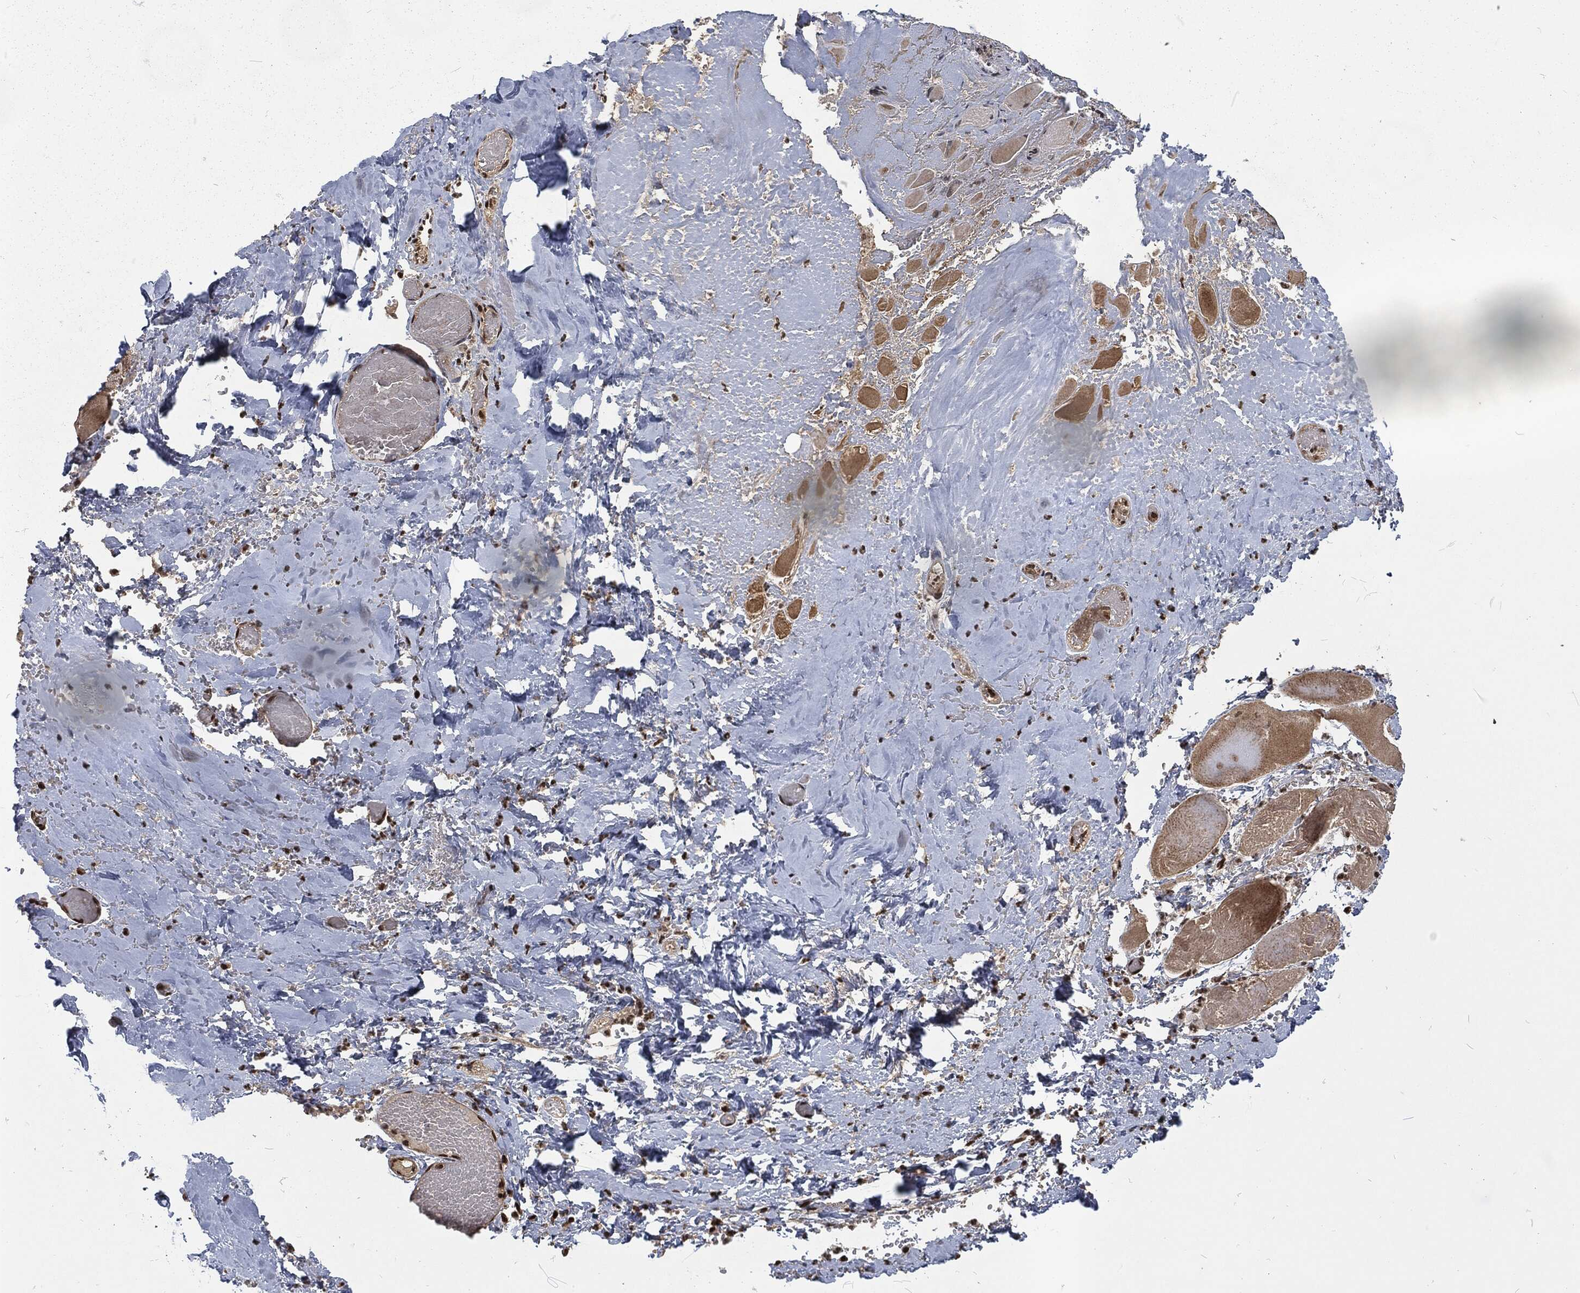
{"staining": {"intensity": "strong", "quantity": ">75%", "location": "nuclear"}, "tissue": "skeletal muscle", "cell_type": "Myocytes", "image_type": "normal", "snomed": [{"axis": "morphology", "description": "Normal tissue, NOS"}, {"axis": "morphology", "description": "Malignant melanoma, Metastatic site"}, {"axis": "topography", "description": "Skeletal muscle"}], "caption": "A histopathology image of skeletal muscle stained for a protein demonstrates strong nuclear brown staining in myocytes.", "gene": "NGRN", "patient": {"sex": "male", "age": 50}}